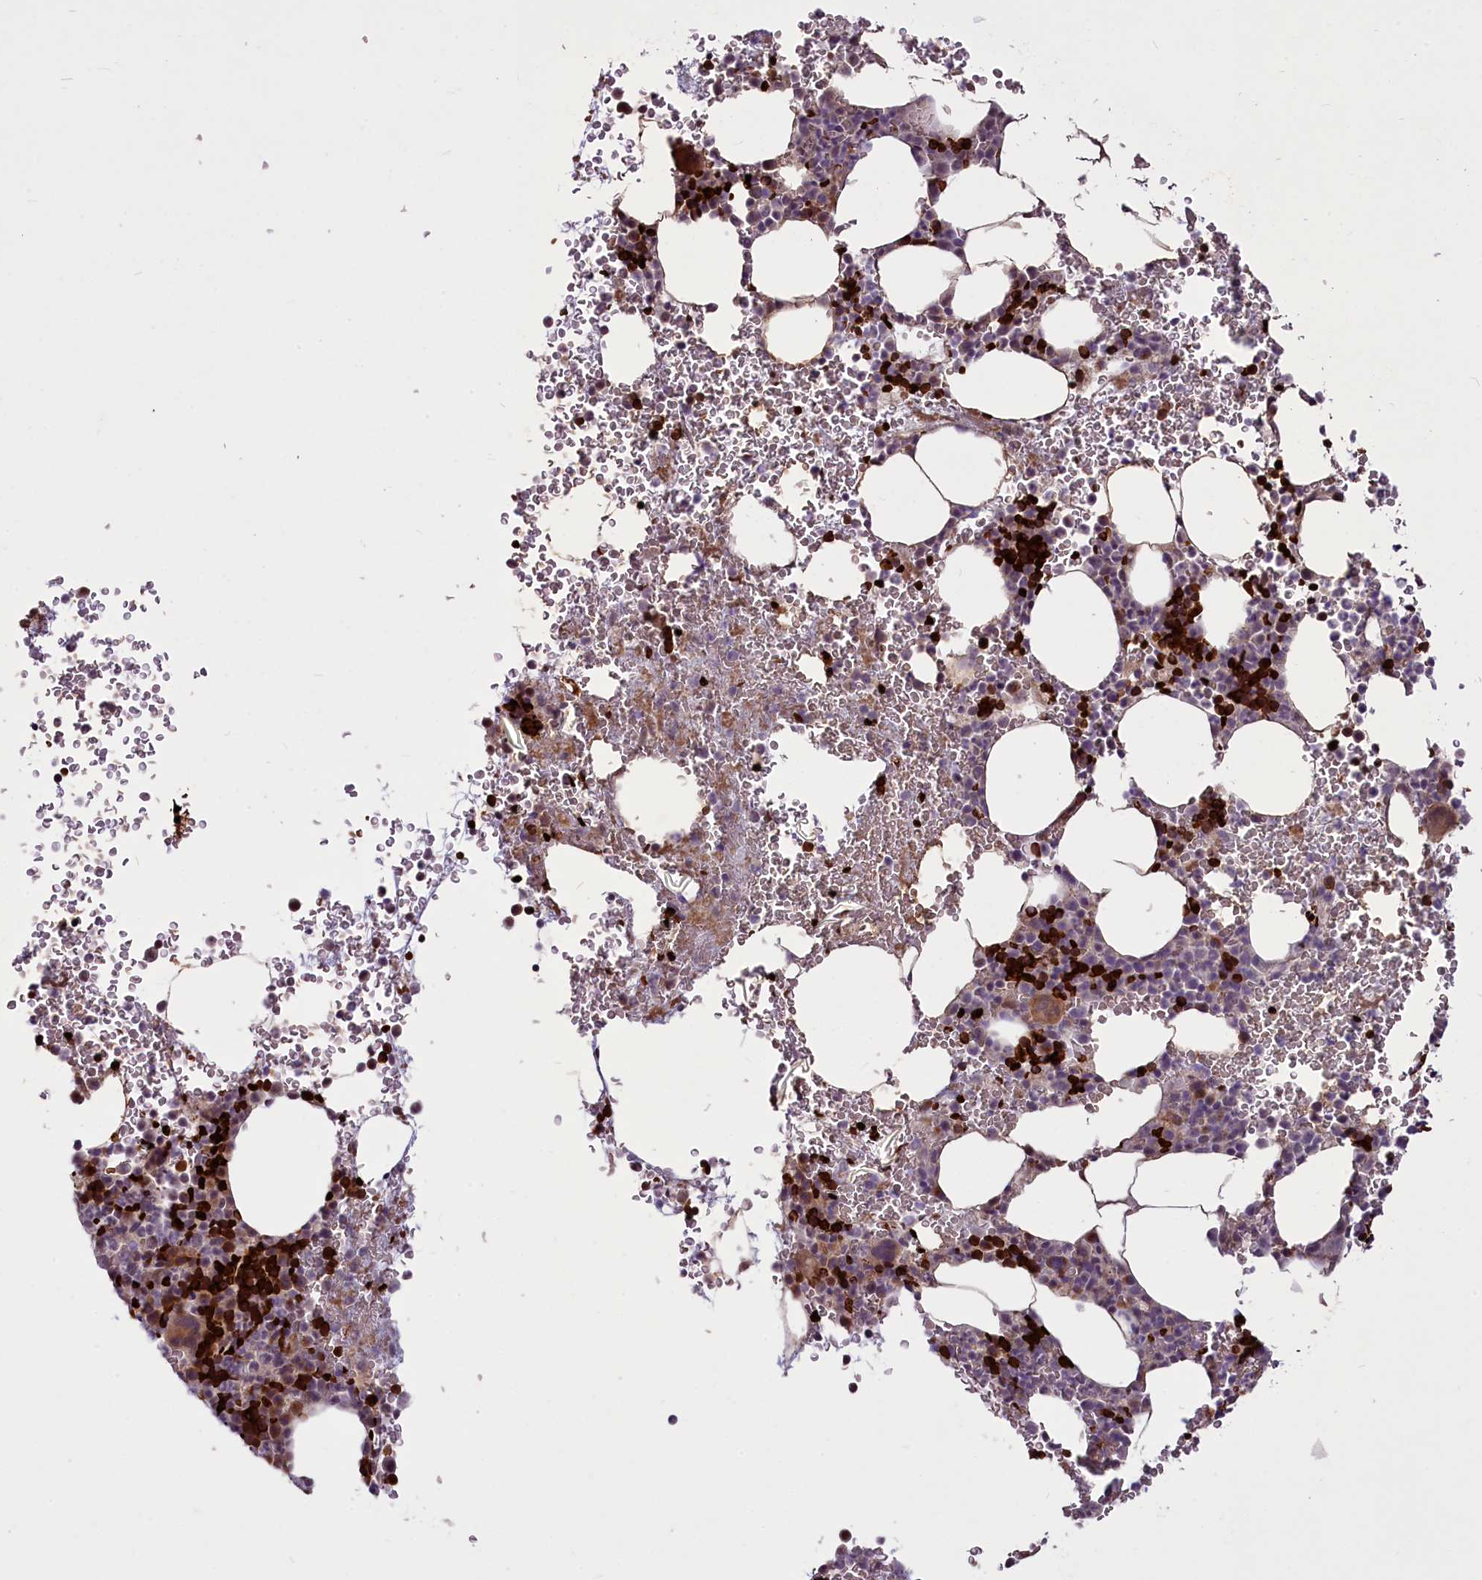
{"staining": {"intensity": "strong", "quantity": "25%-75%", "location": "cytoplasmic/membranous"}, "tissue": "bone marrow", "cell_type": "Hematopoietic cells", "image_type": "normal", "snomed": [{"axis": "morphology", "description": "Normal tissue, NOS"}, {"axis": "morphology", "description": "Inflammation, NOS"}, {"axis": "topography", "description": "Bone marrow"}], "caption": "Immunohistochemistry (IHC) of benign human bone marrow demonstrates high levels of strong cytoplasmic/membranous expression in approximately 25%-75% of hematopoietic cells. The staining was performed using DAB (3,3'-diaminobenzidine), with brown indicating positive protein expression. Nuclei are stained blue with hematoxylin.", "gene": "SUSD3", "patient": {"sex": "female", "age": 78}}